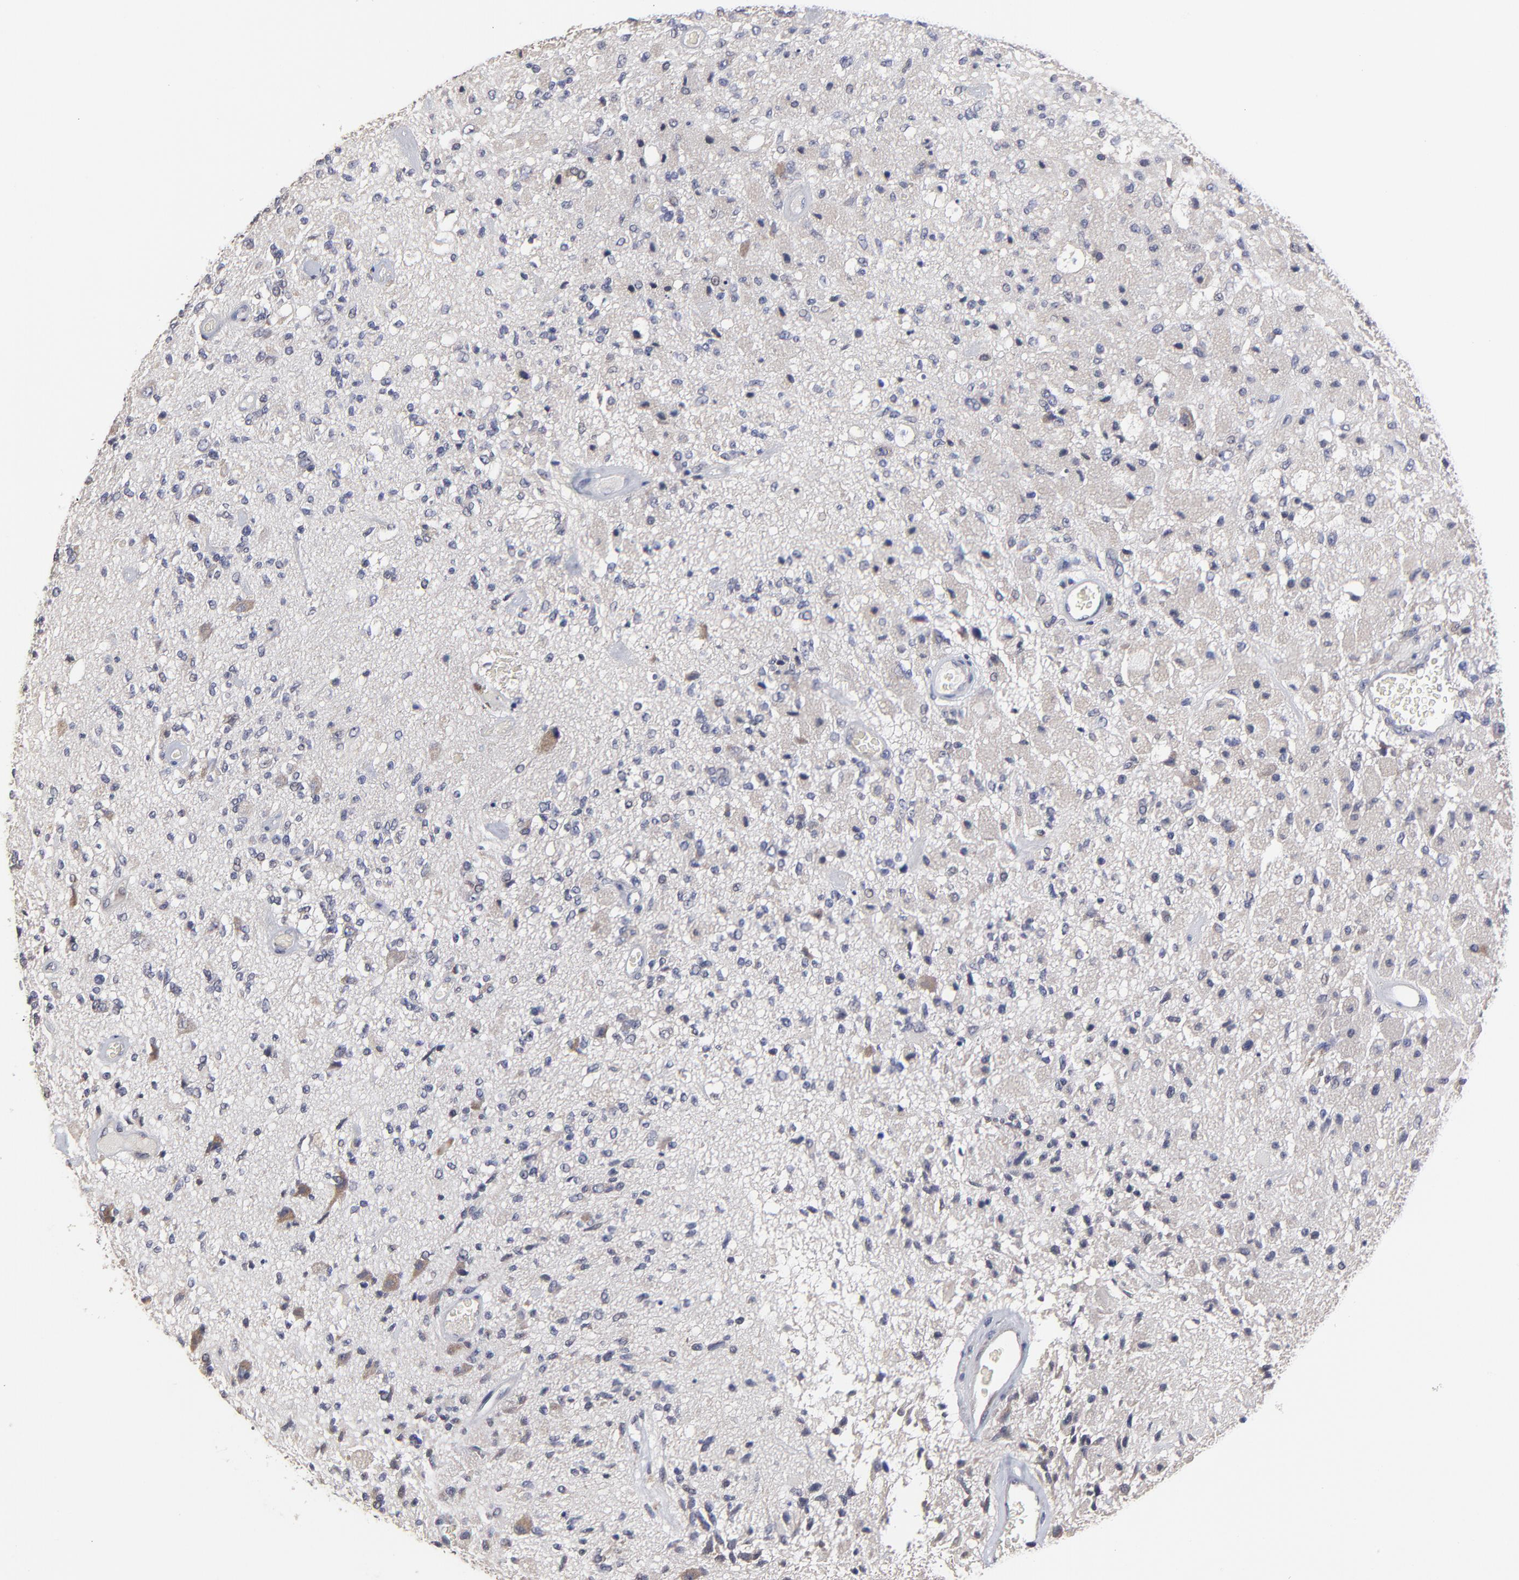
{"staining": {"intensity": "moderate", "quantity": "<25%", "location": "cytoplasmic/membranous"}, "tissue": "glioma", "cell_type": "Tumor cells", "image_type": "cancer", "snomed": [{"axis": "morphology", "description": "Normal tissue, NOS"}, {"axis": "morphology", "description": "Glioma, malignant, High grade"}, {"axis": "topography", "description": "Cerebral cortex"}], "caption": "Protein analysis of glioma tissue reveals moderate cytoplasmic/membranous positivity in about <25% of tumor cells.", "gene": "ZNF157", "patient": {"sex": "male", "age": 77}}